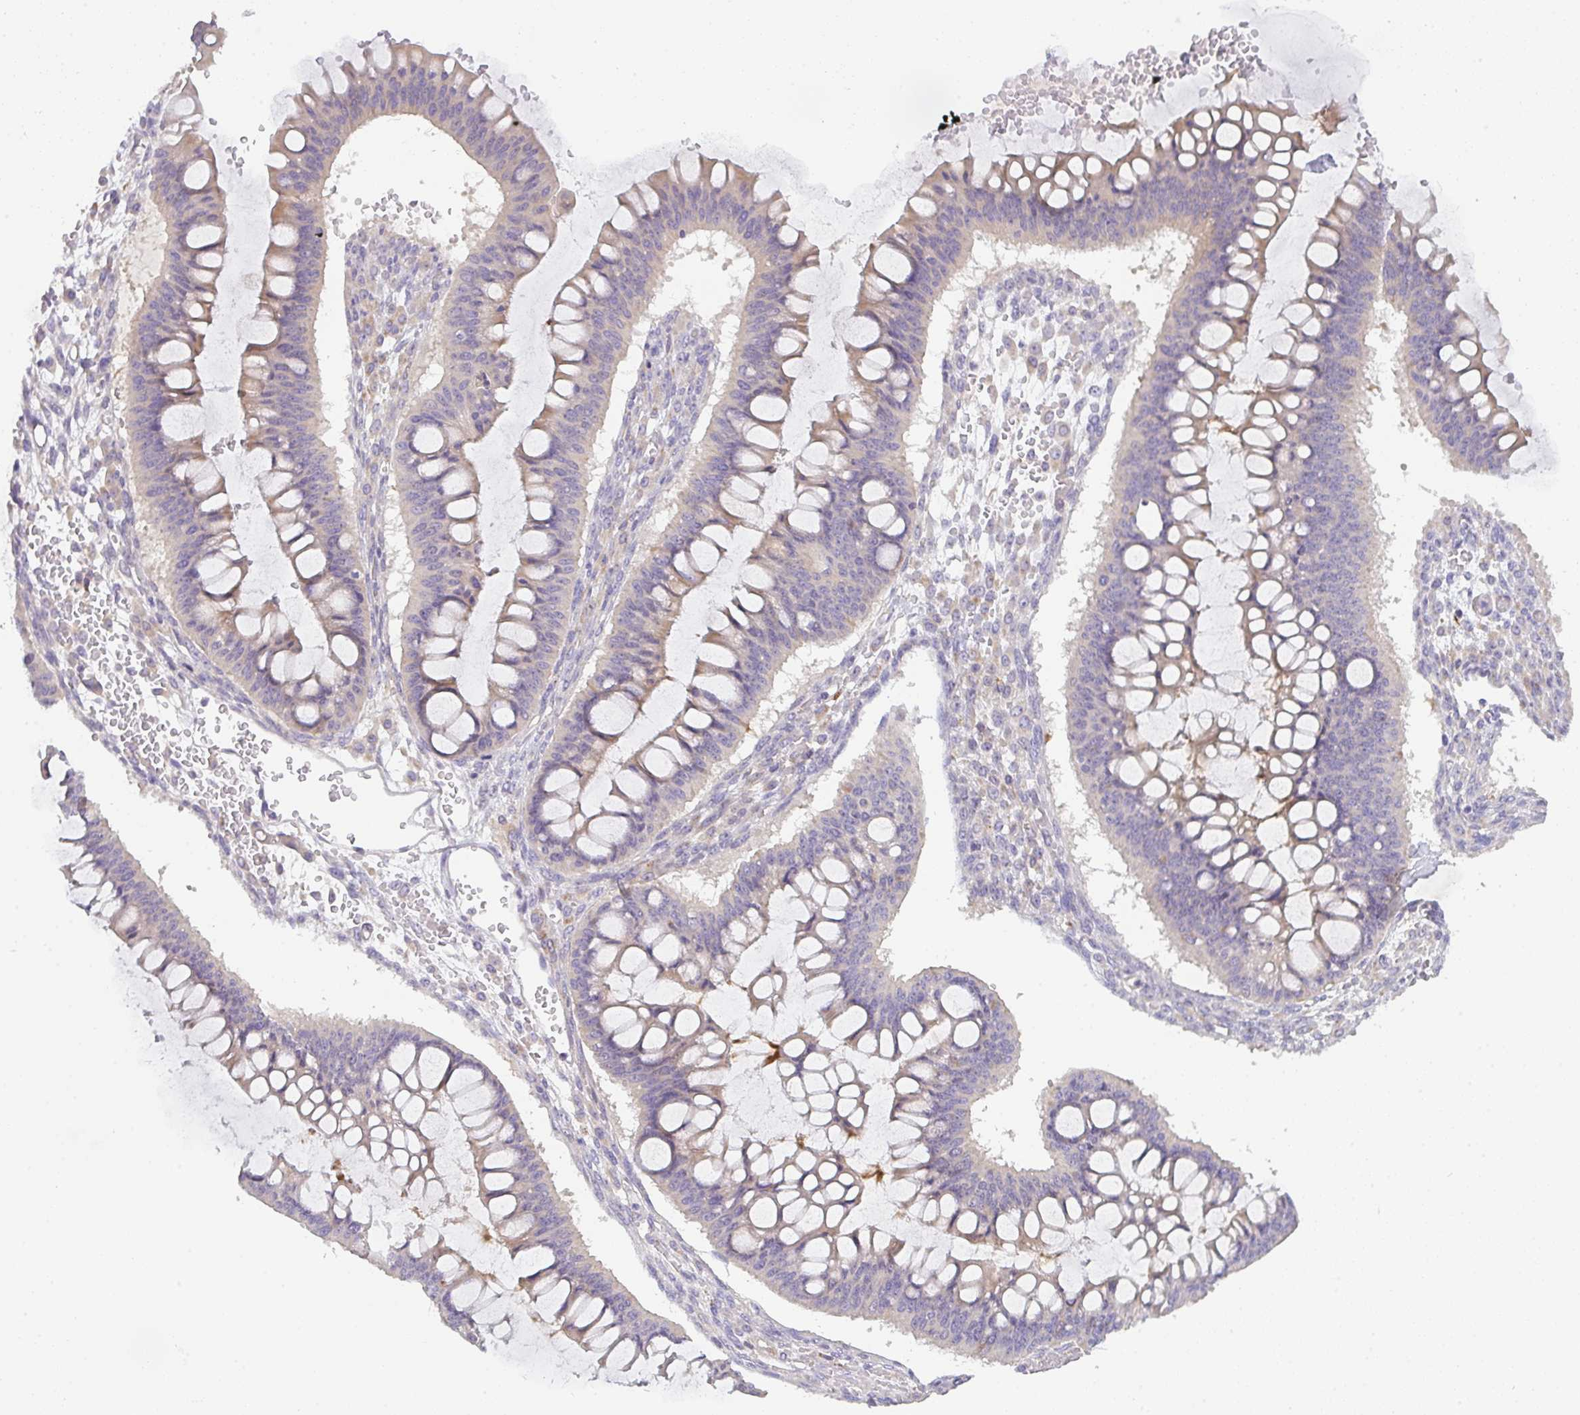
{"staining": {"intensity": "weak", "quantity": "25%-75%", "location": "cytoplasmic/membranous"}, "tissue": "ovarian cancer", "cell_type": "Tumor cells", "image_type": "cancer", "snomed": [{"axis": "morphology", "description": "Cystadenocarcinoma, mucinous, NOS"}, {"axis": "topography", "description": "Ovary"}], "caption": "Tumor cells show low levels of weak cytoplasmic/membranous expression in approximately 25%-75% of cells in mucinous cystadenocarcinoma (ovarian). Nuclei are stained in blue.", "gene": "FILIP1", "patient": {"sex": "female", "age": 73}}